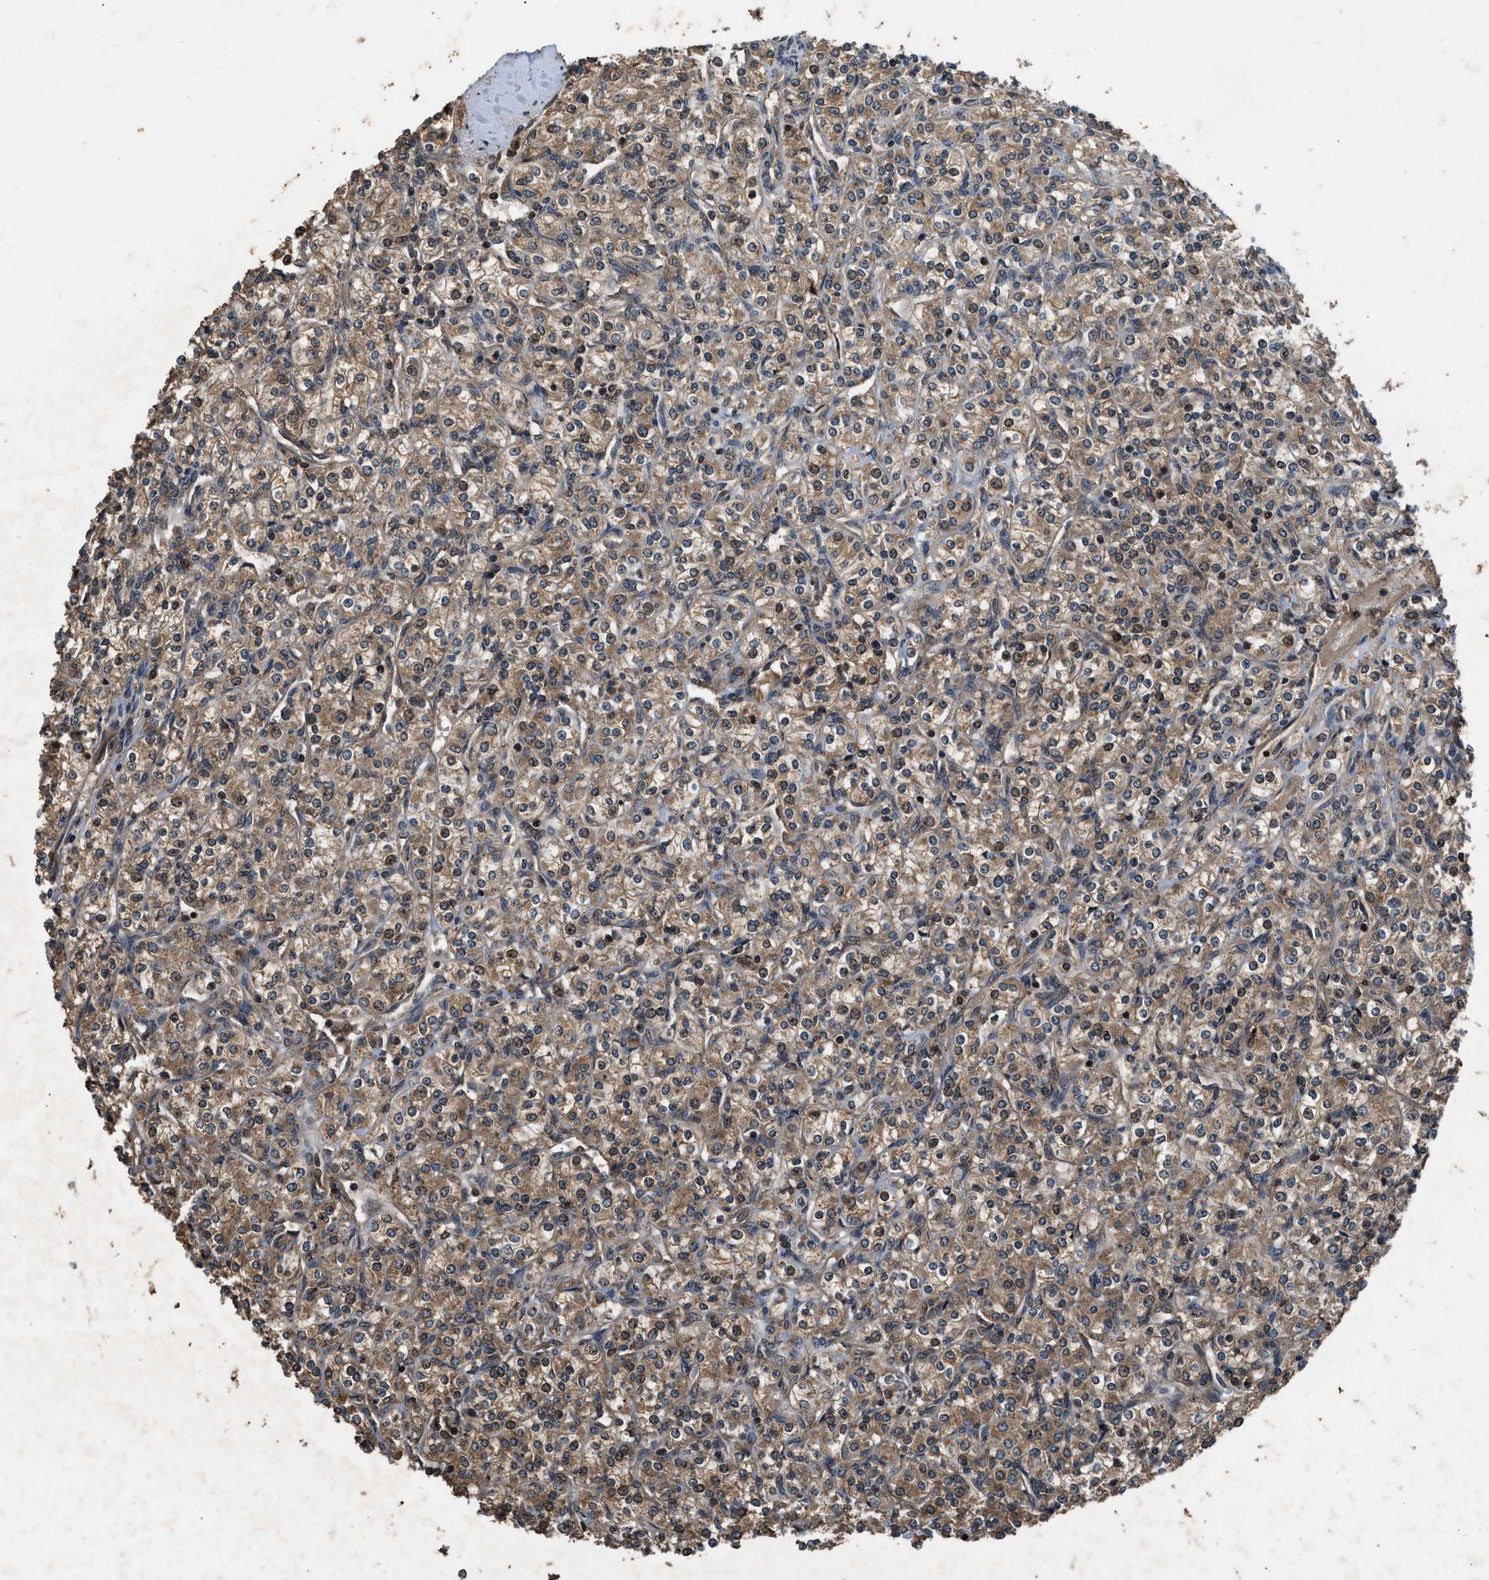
{"staining": {"intensity": "moderate", "quantity": ">75%", "location": "cytoplasmic/membranous,nuclear"}, "tissue": "renal cancer", "cell_type": "Tumor cells", "image_type": "cancer", "snomed": [{"axis": "morphology", "description": "Adenocarcinoma, NOS"}, {"axis": "topography", "description": "Kidney"}], "caption": "Immunohistochemistry of renal cancer shows medium levels of moderate cytoplasmic/membranous and nuclear expression in approximately >75% of tumor cells. The protein of interest is stained brown, and the nuclei are stained in blue (DAB IHC with brightfield microscopy, high magnification).", "gene": "RPS6KB1", "patient": {"sex": "male", "age": 77}}